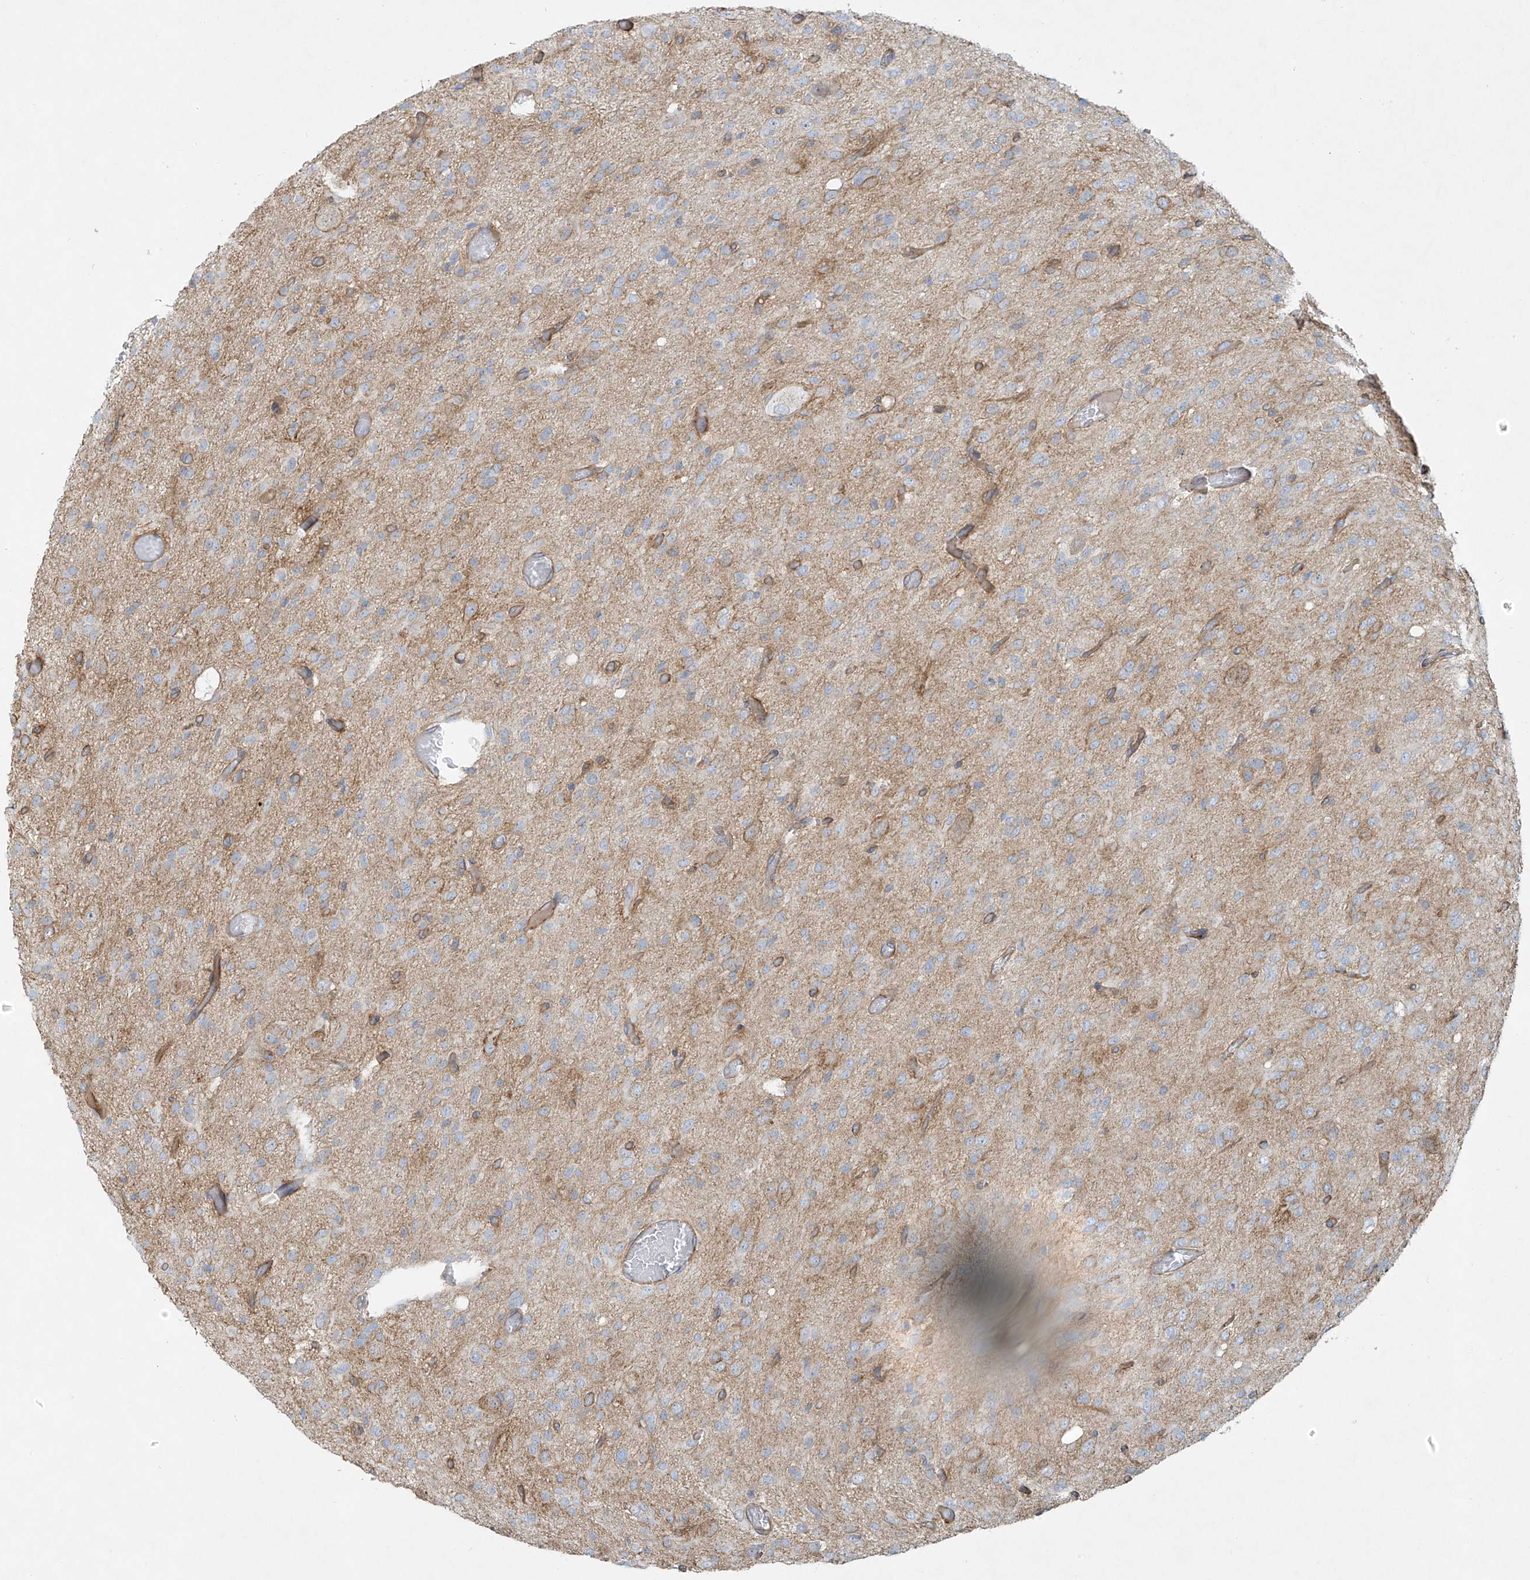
{"staining": {"intensity": "negative", "quantity": "none", "location": "none"}, "tissue": "glioma", "cell_type": "Tumor cells", "image_type": "cancer", "snomed": [{"axis": "morphology", "description": "Glioma, malignant, High grade"}, {"axis": "topography", "description": "Brain"}], "caption": "Immunohistochemical staining of human glioma demonstrates no significant positivity in tumor cells.", "gene": "VAMP5", "patient": {"sex": "female", "age": 59}}